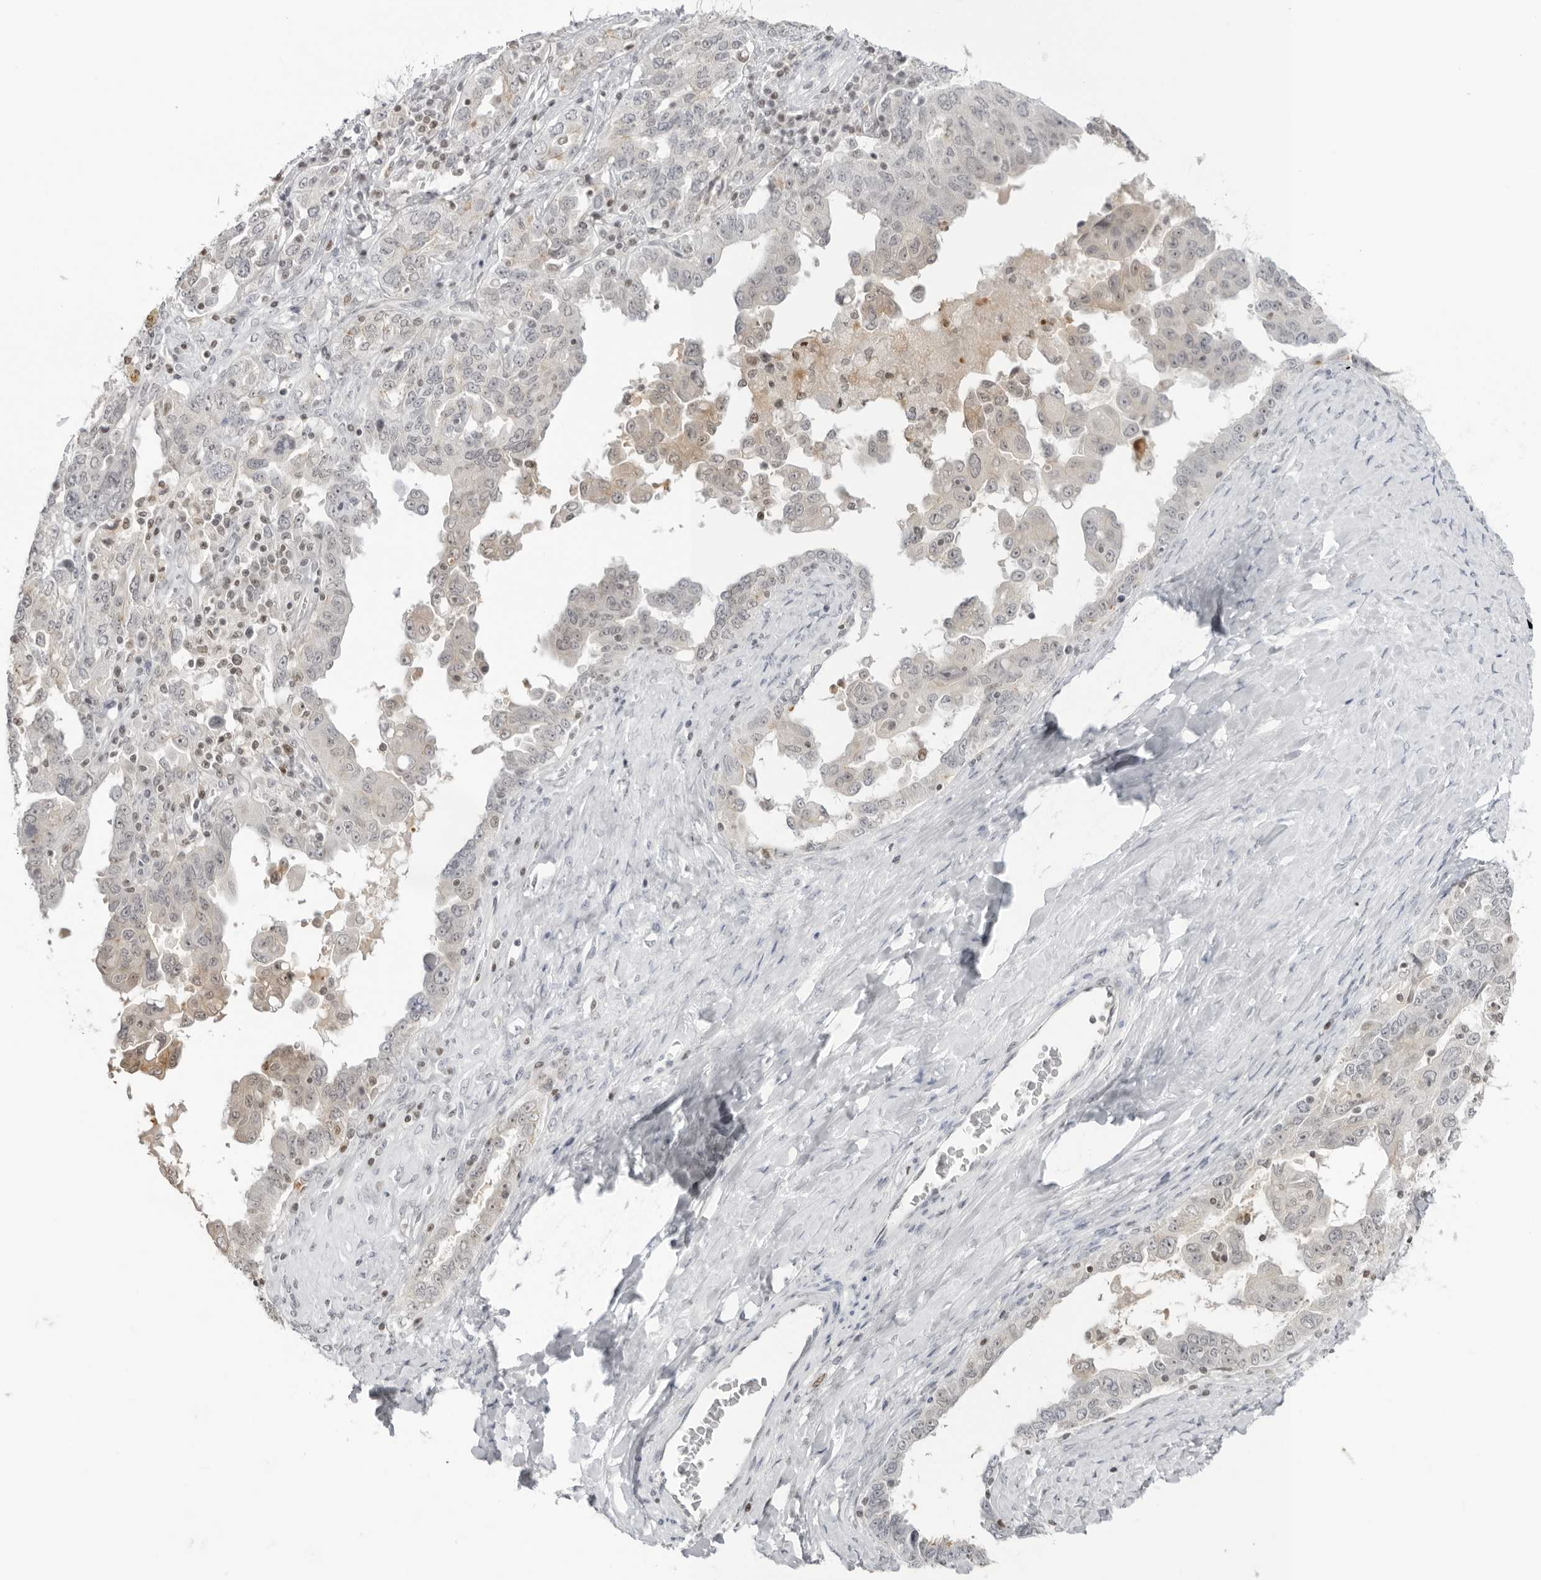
{"staining": {"intensity": "weak", "quantity": "<25%", "location": "nuclear"}, "tissue": "ovarian cancer", "cell_type": "Tumor cells", "image_type": "cancer", "snomed": [{"axis": "morphology", "description": "Carcinoma, endometroid"}, {"axis": "topography", "description": "Ovary"}], "caption": "Immunohistochemical staining of ovarian cancer (endometroid carcinoma) displays no significant expression in tumor cells.", "gene": "RNF146", "patient": {"sex": "female", "age": 62}}